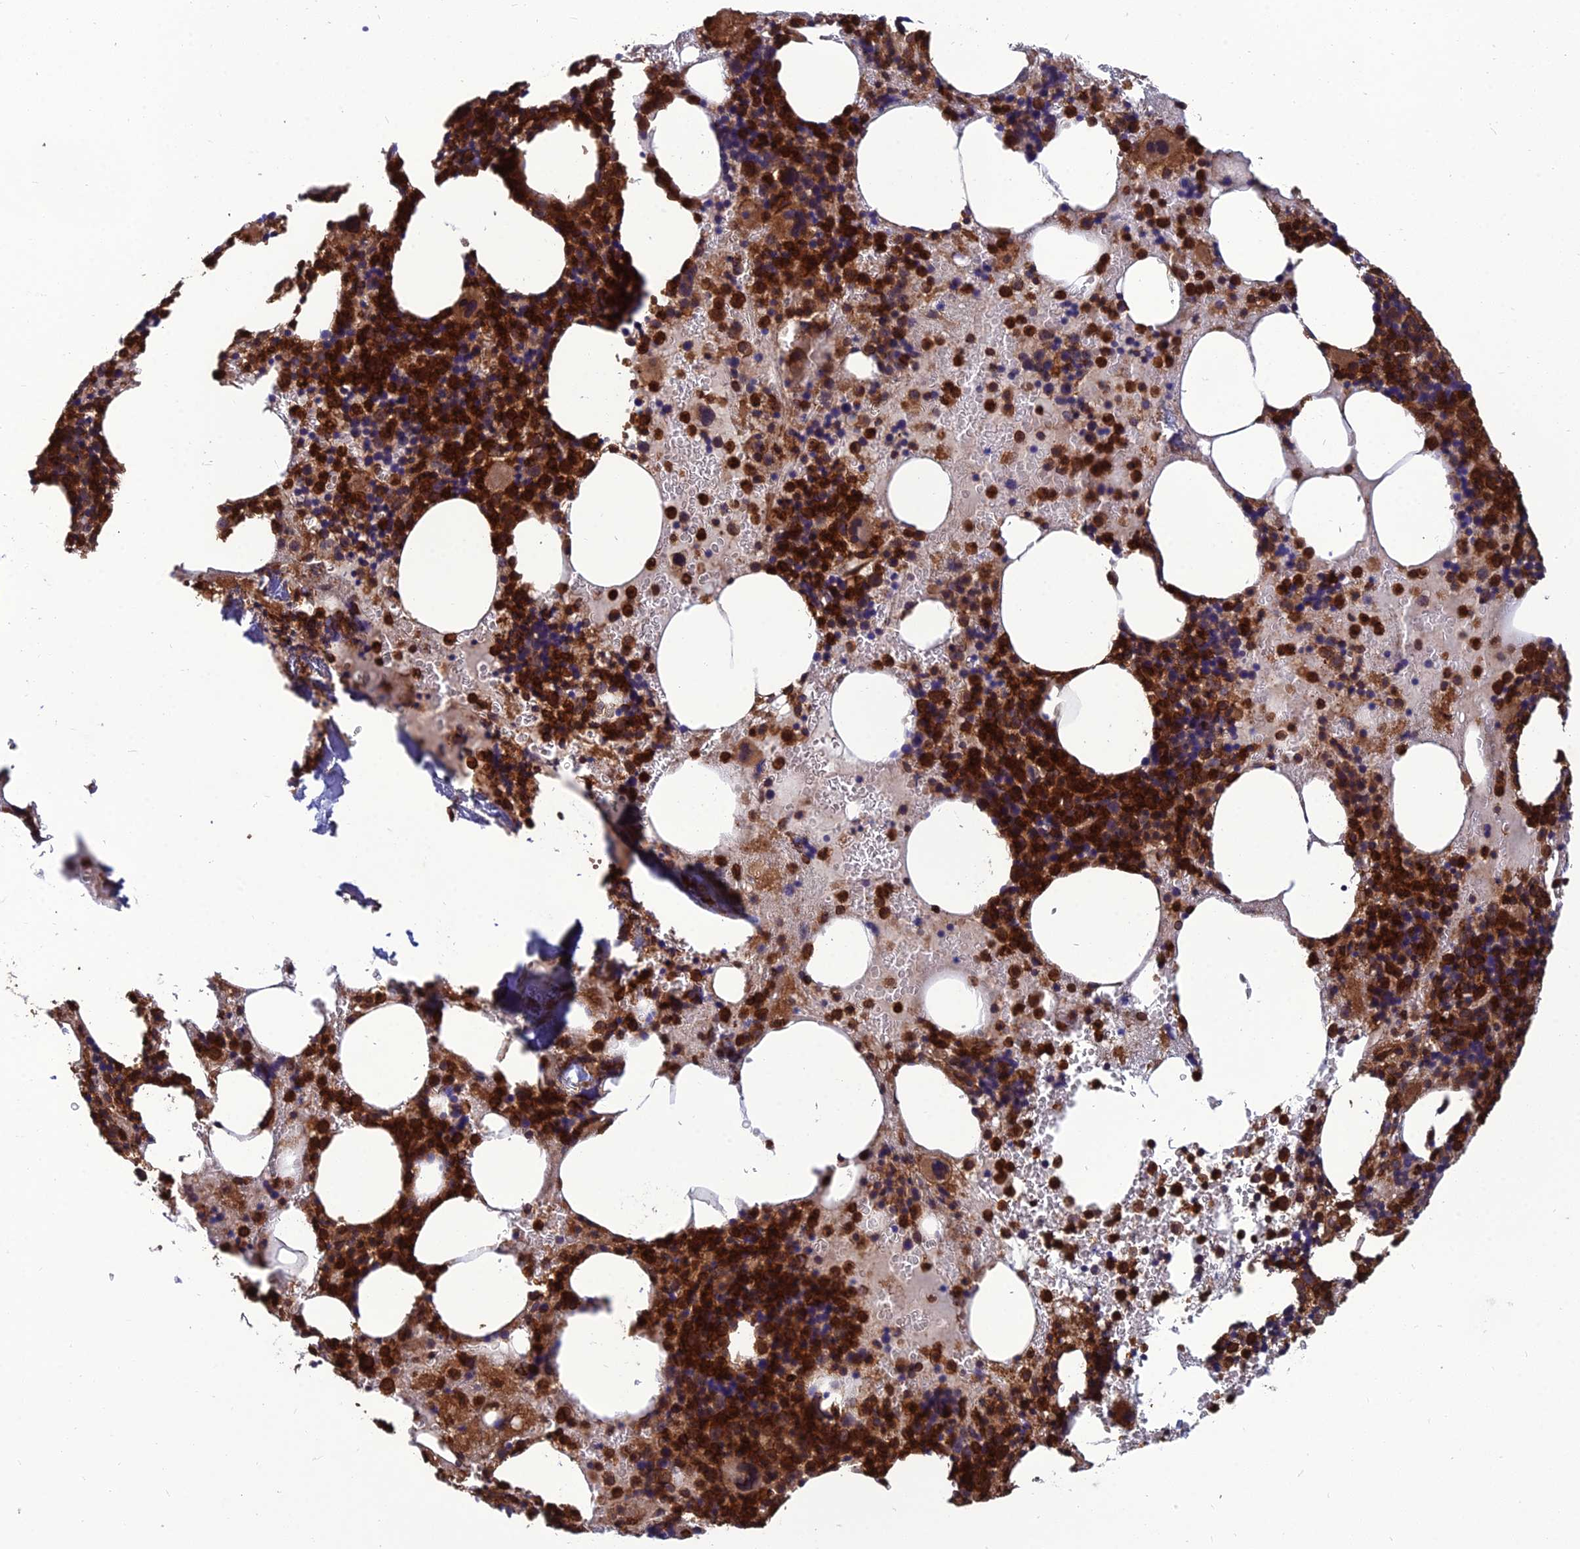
{"staining": {"intensity": "strong", "quantity": "25%-75%", "location": "cytoplasmic/membranous"}, "tissue": "bone marrow", "cell_type": "Hematopoietic cells", "image_type": "normal", "snomed": [{"axis": "morphology", "description": "Normal tissue, NOS"}, {"axis": "topography", "description": "Bone marrow"}], "caption": "The photomicrograph shows staining of unremarkable bone marrow, revealing strong cytoplasmic/membranous protein staining (brown color) within hematopoietic cells.", "gene": "UMAD1", "patient": {"sex": "male", "age": 75}}